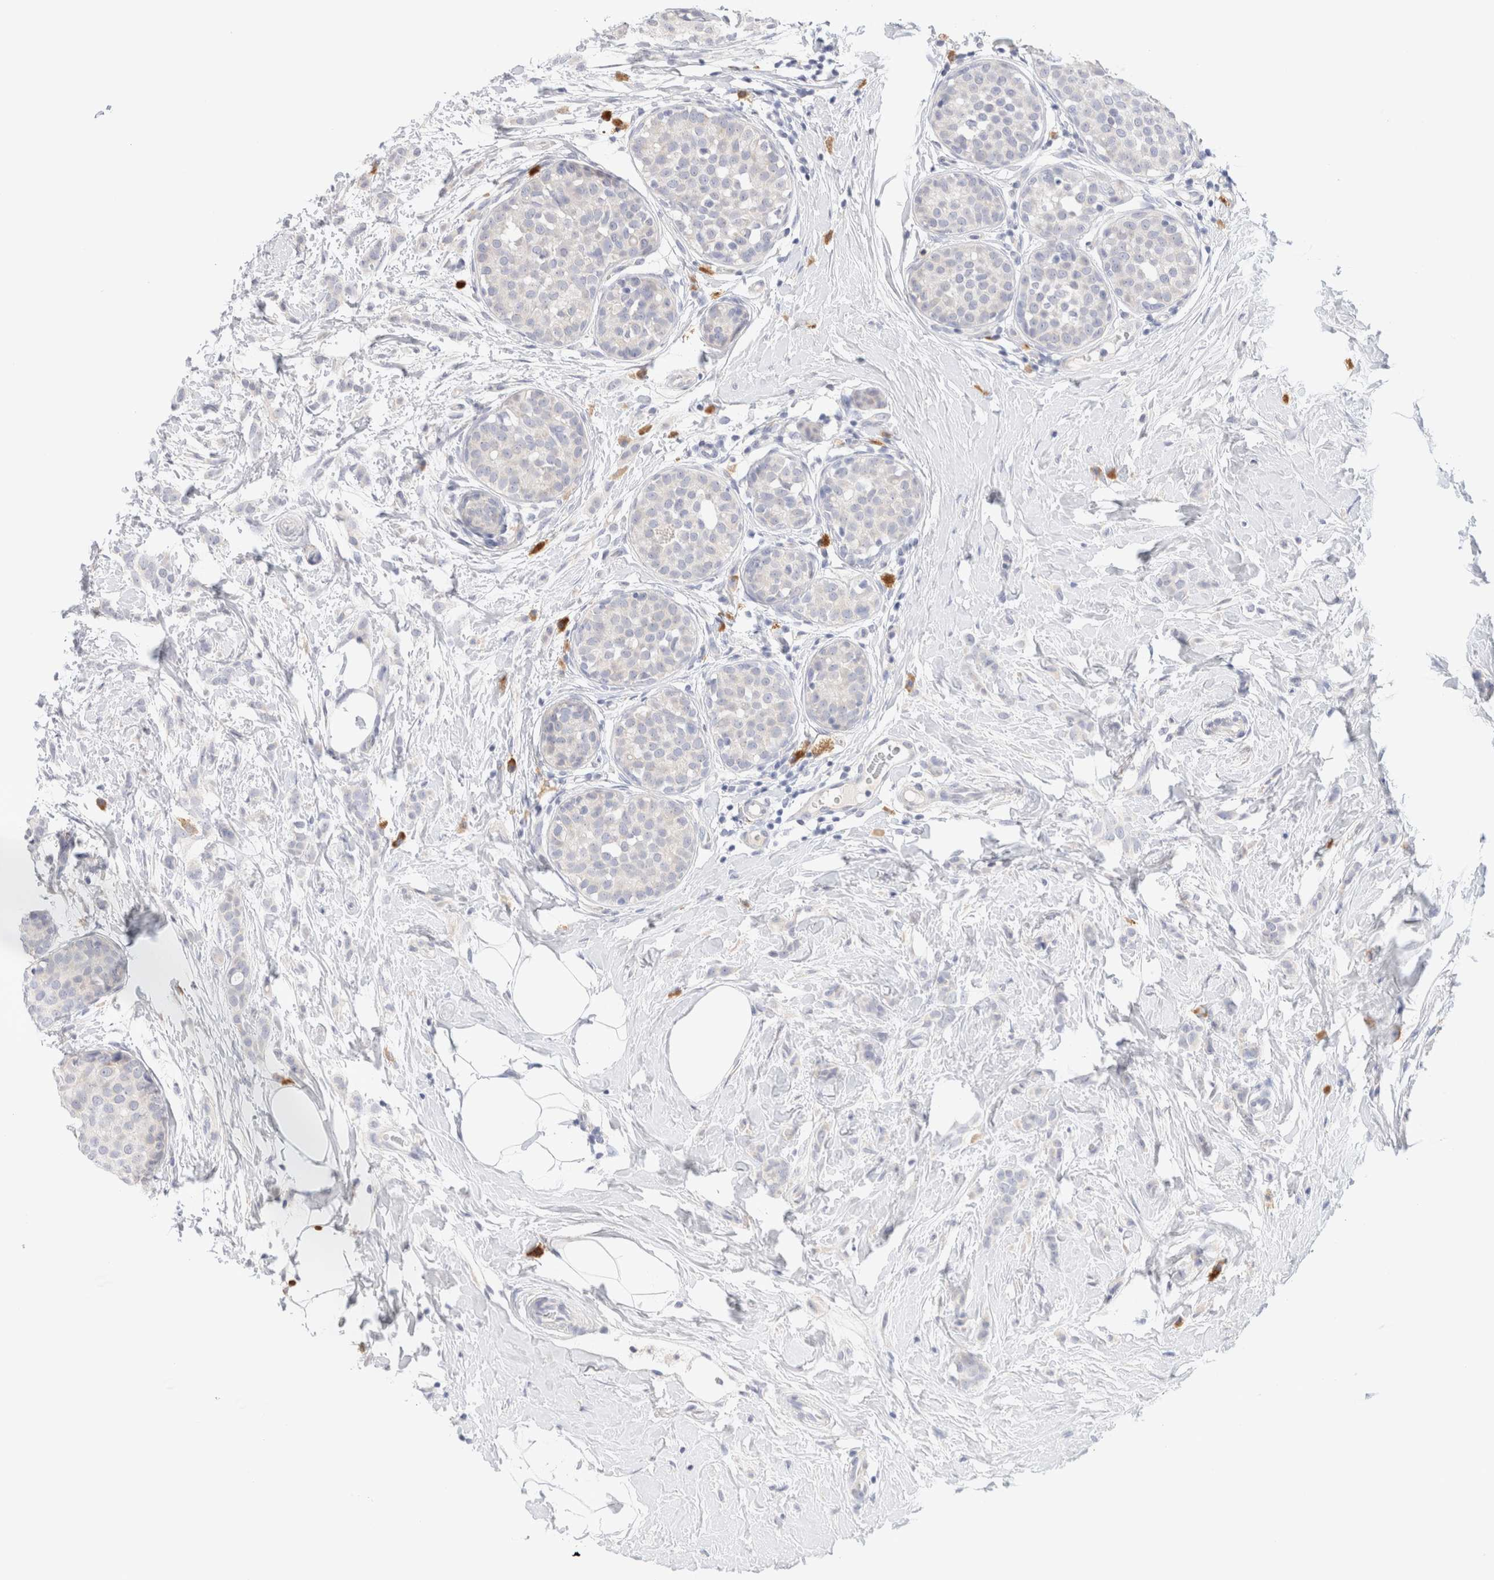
{"staining": {"intensity": "negative", "quantity": "none", "location": "none"}, "tissue": "breast cancer", "cell_type": "Tumor cells", "image_type": "cancer", "snomed": [{"axis": "morphology", "description": "Lobular carcinoma, in situ"}, {"axis": "morphology", "description": "Lobular carcinoma"}, {"axis": "topography", "description": "Breast"}], "caption": "Tumor cells show no significant protein staining in lobular carcinoma (breast).", "gene": "GADD45G", "patient": {"sex": "female", "age": 41}}